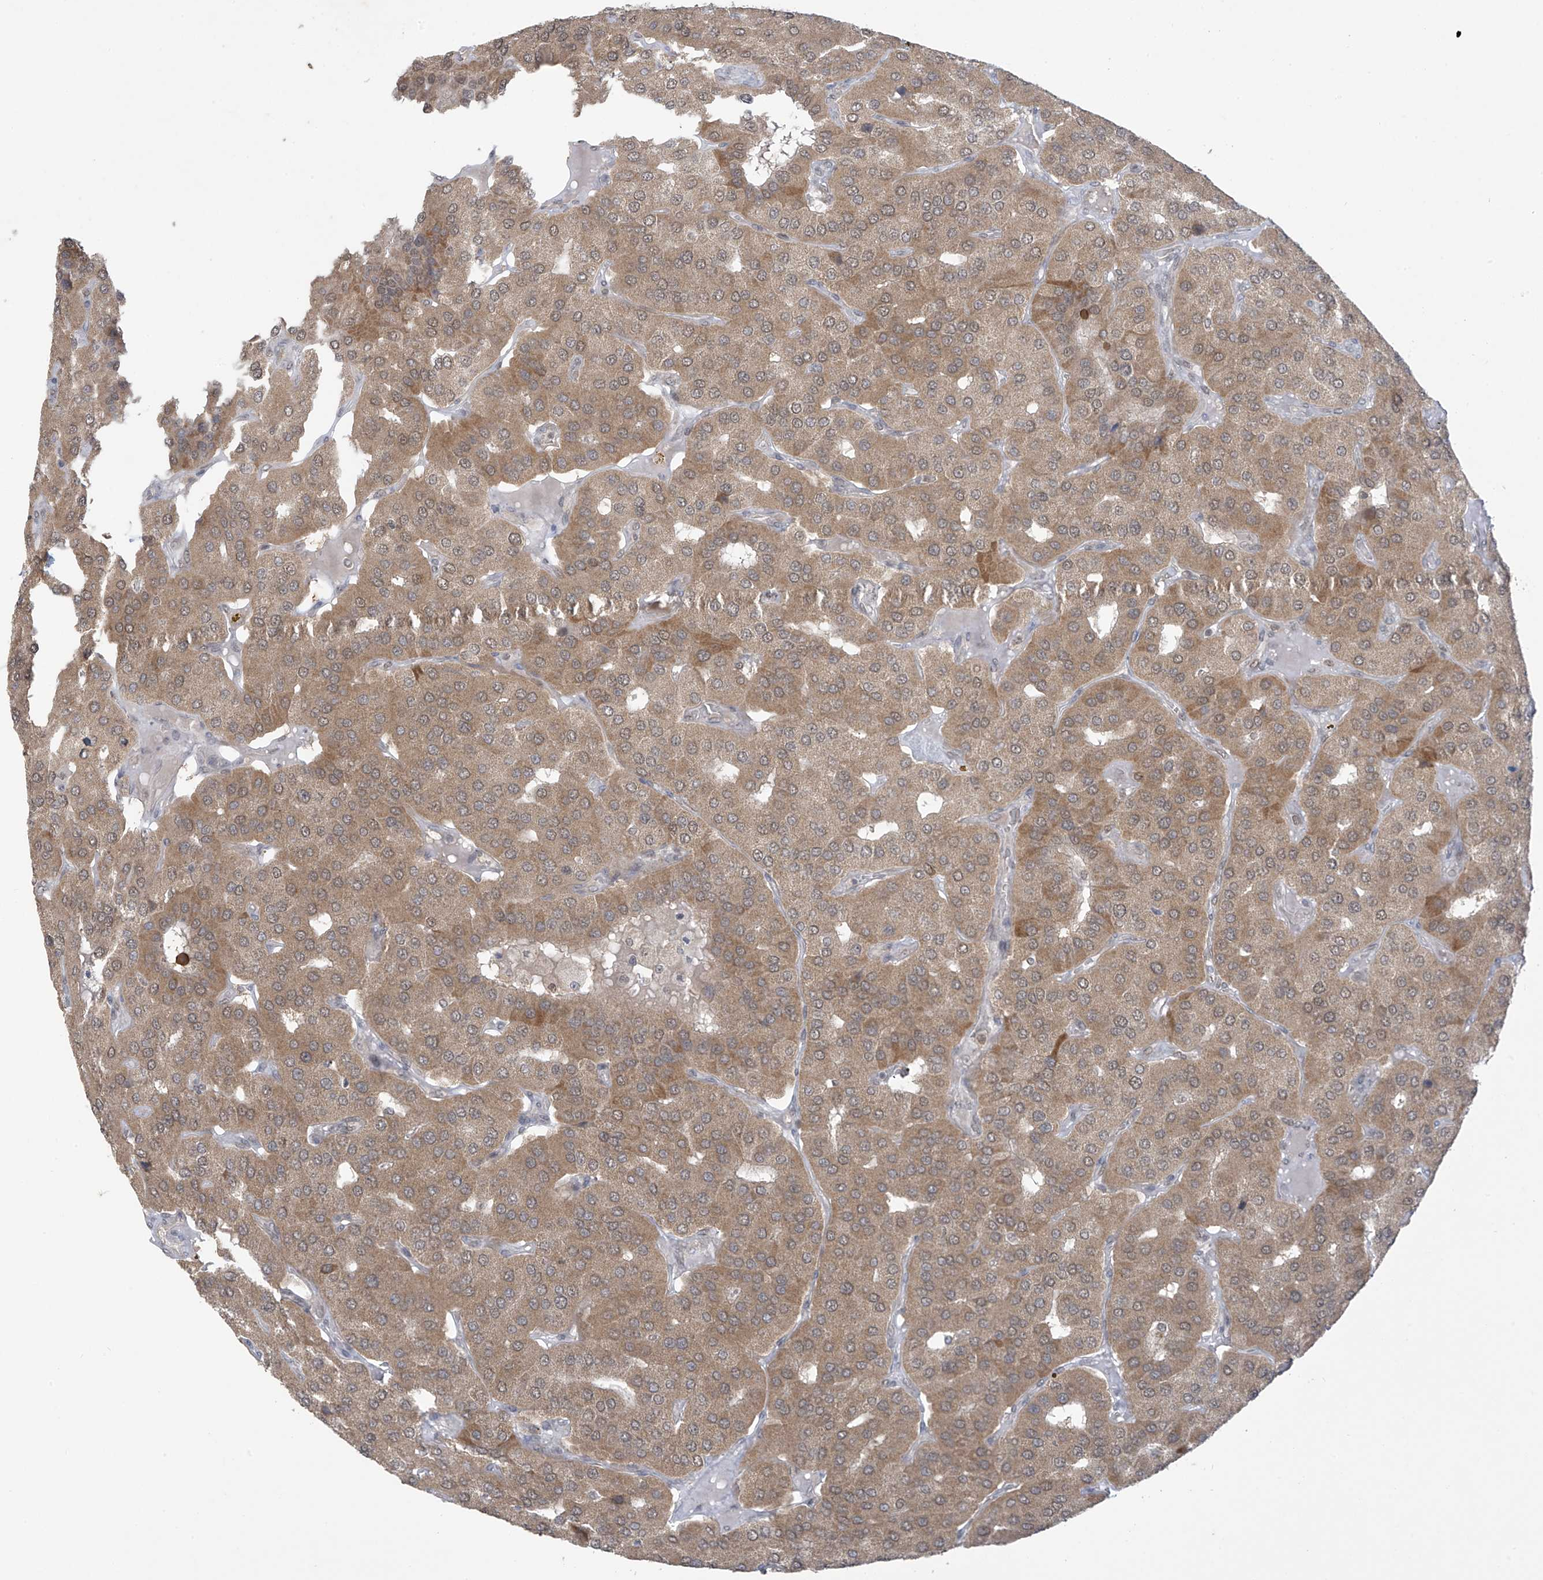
{"staining": {"intensity": "moderate", "quantity": ">75%", "location": "cytoplasmic/membranous"}, "tissue": "parathyroid gland", "cell_type": "Glandular cells", "image_type": "normal", "snomed": [{"axis": "morphology", "description": "Normal tissue, NOS"}, {"axis": "morphology", "description": "Adenoma, NOS"}, {"axis": "topography", "description": "Parathyroid gland"}], "caption": "Protein staining demonstrates moderate cytoplasmic/membranous staining in approximately >75% of glandular cells in normal parathyroid gland.", "gene": "LCOR", "patient": {"sex": "female", "age": 86}}